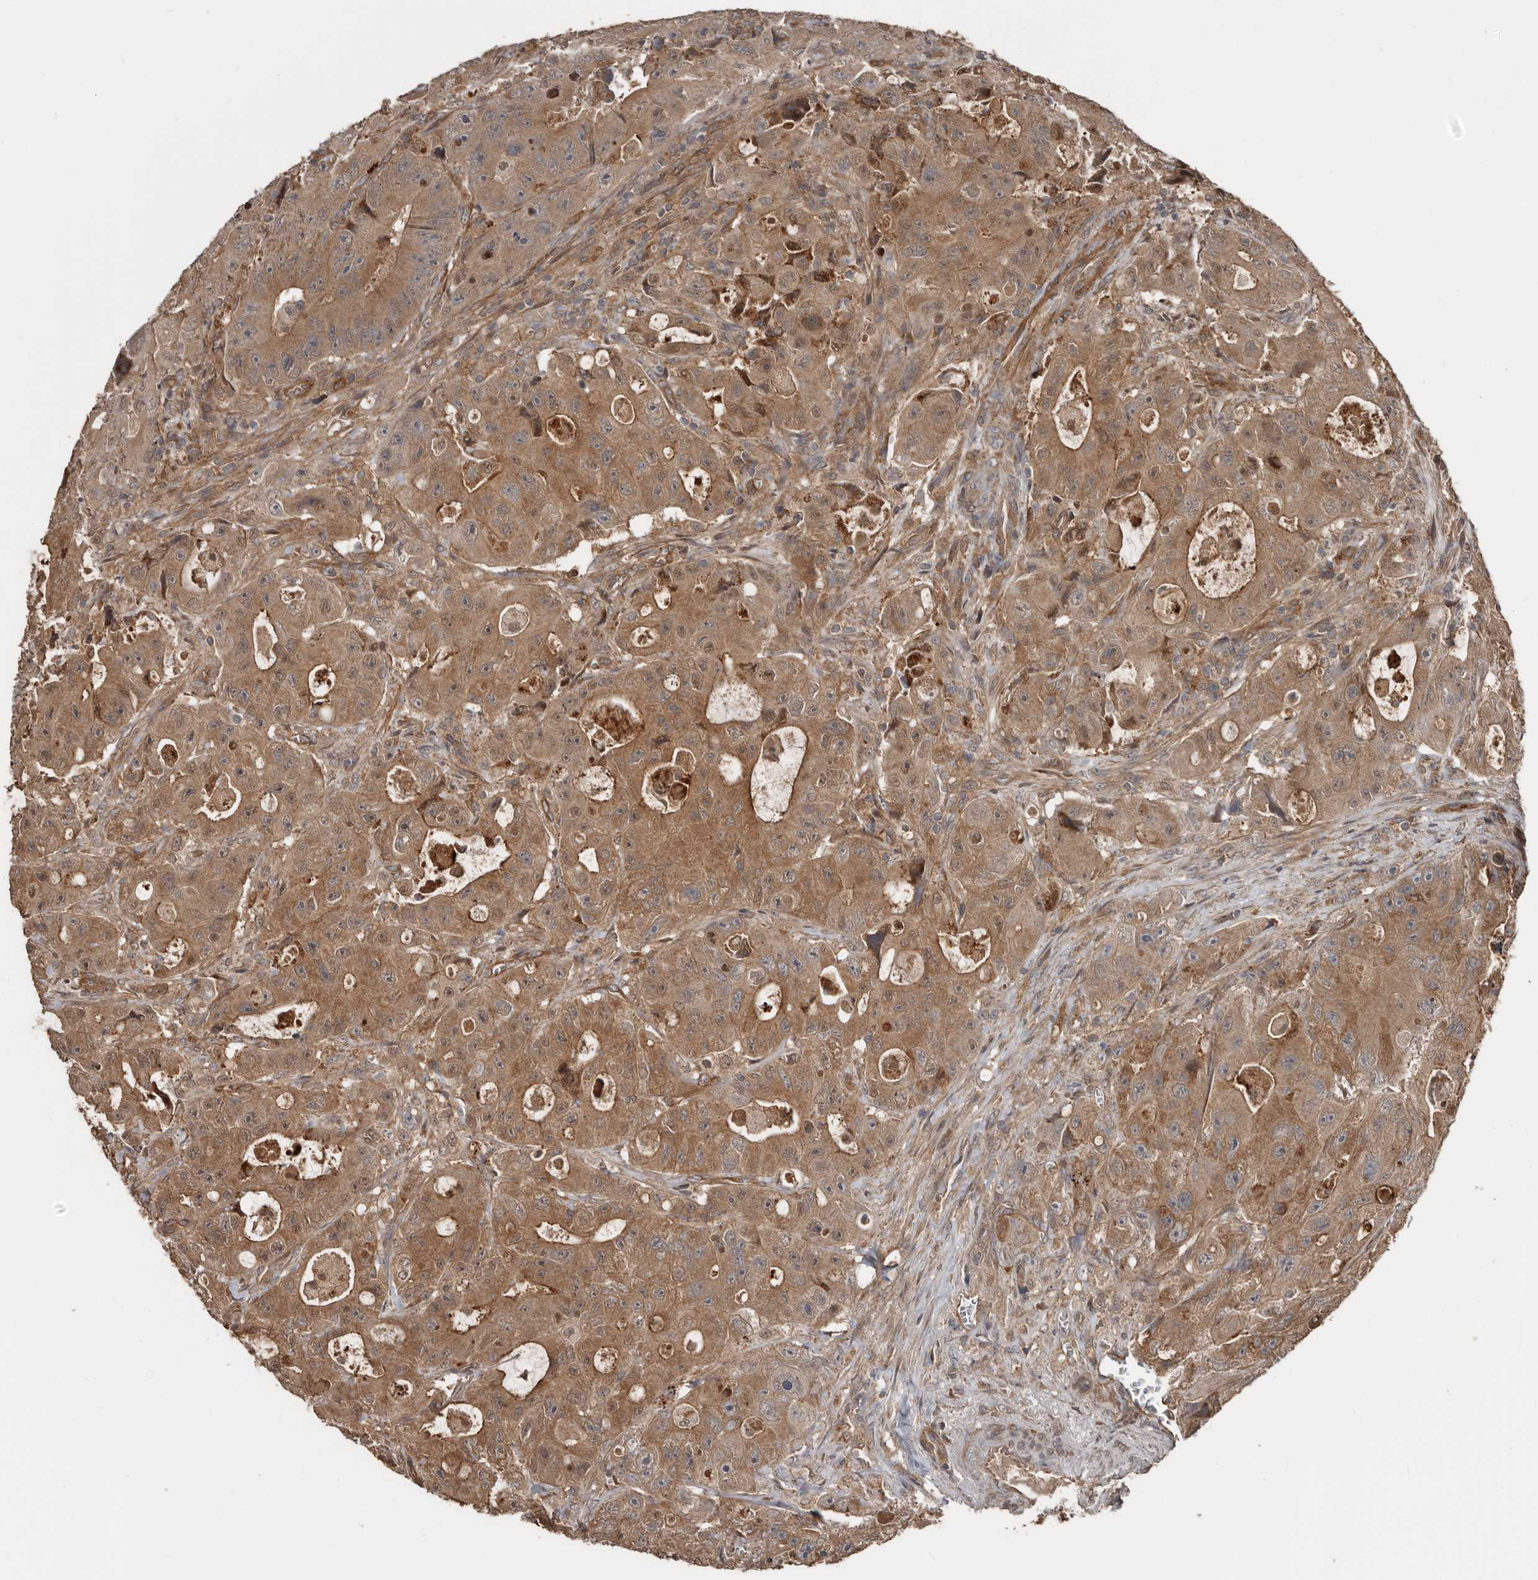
{"staining": {"intensity": "moderate", "quantity": ">75%", "location": "cytoplasmic/membranous"}, "tissue": "colorectal cancer", "cell_type": "Tumor cells", "image_type": "cancer", "snomed": [{"axis": "morphology", "description": "Adenocarcinoma, NOS"}, {"axis": "topography", "description": "Colon"}], "caption": "Brown immunohistochemical staining in human colorectal cancer (adenocarcinoma) reveals moderate cytoplasmic/membranous staining in about >75% of tumor cells.", "gene": "EXOC3L1", "patient": {"sex": "female", "age": 46}}